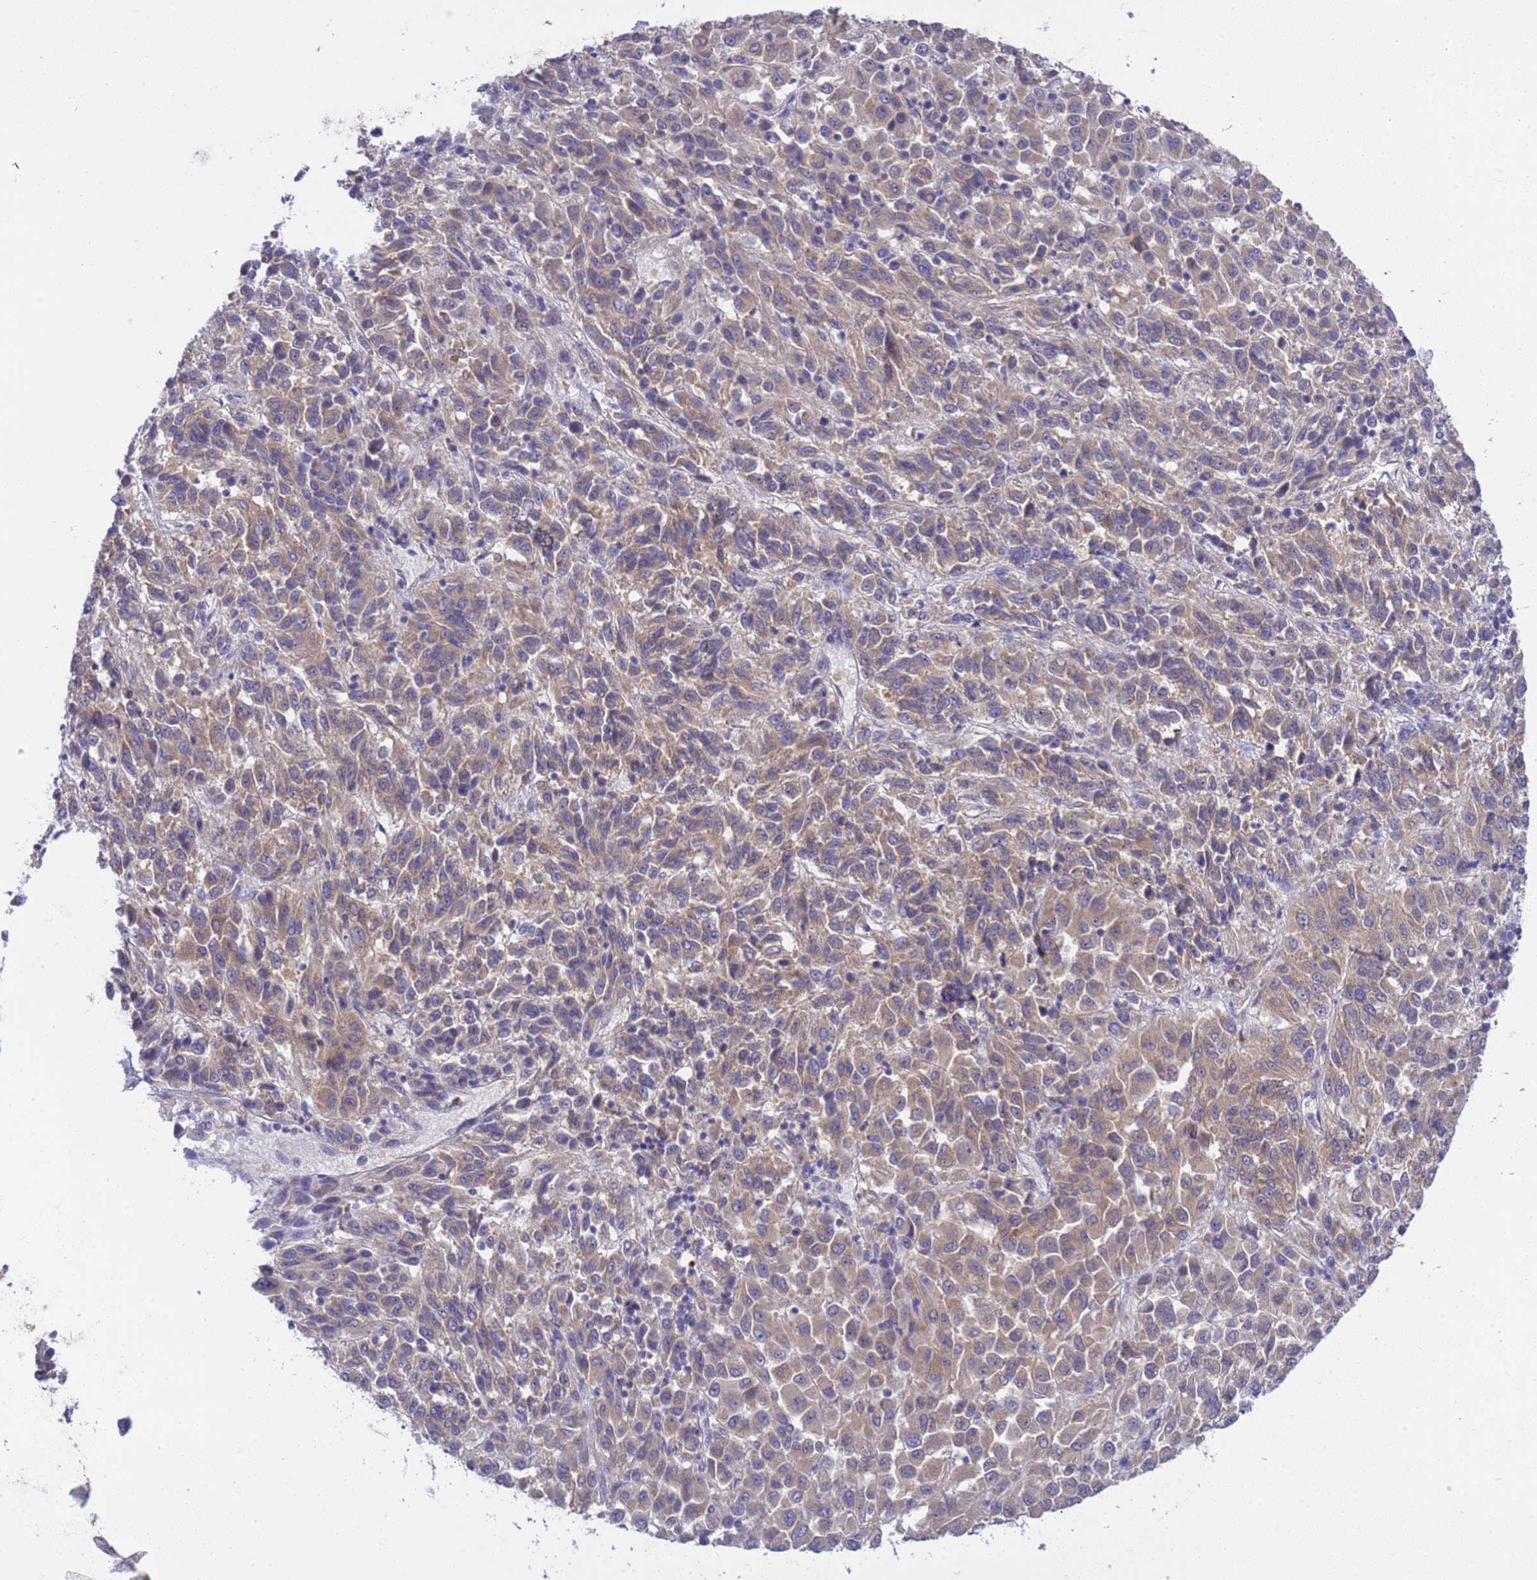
{"staining": {"intensity": "weak", "quantity": ">75%", "location": "cytoplasmic/membranous"}, "tissue": "melanoma", "cell_type": "Tumor cells", "image_type": "cancer", "snomed": [{"axis": "morphology", "description": "Malignant melanoma, Metastatic site"}, {"axis": "topography", "description": "Lung"}], "caption": "An immunohistochemistry photomicrograph of neoplastic tissue is shown. Protein staining in brown shows weak cytoplasmic/membranous positivity in melanoma within tumor cells.", "gene": "RC3H2", "patient": {"sex": "male", "age": 64}}